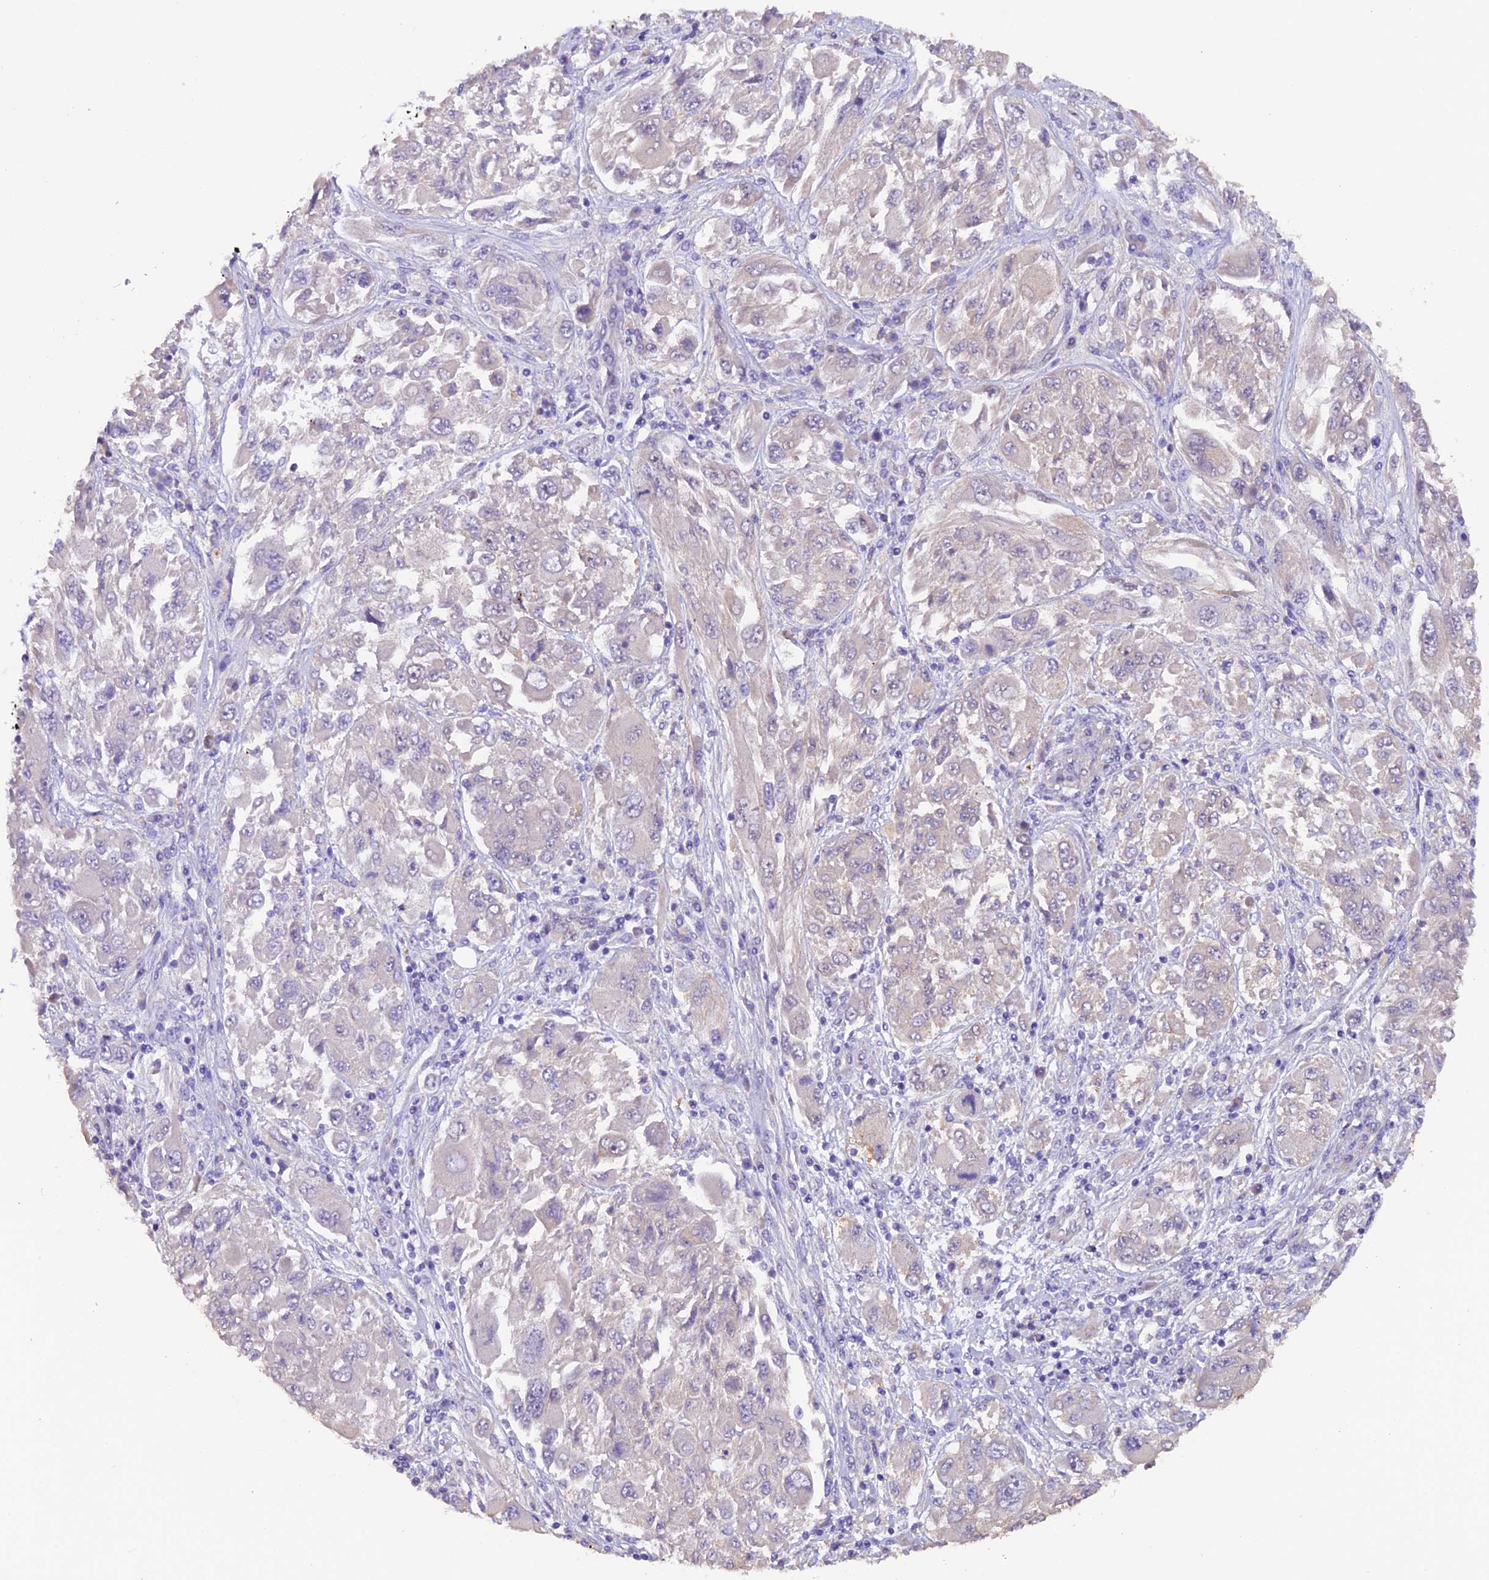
{"staining": {"intensity": "negative", "quantity": "none", "location": "none"}, "tissue": "melanoma", "cell_type": "Tumor cells", "image_type": "cancer", "snomed": [{"axis": "morphology", "description": "Malignant melanoma, NOS"}, {"axis": "topography", "description": "Skin"}], "caption": "Immunohistochemistry photomicrograph of malignant melanoma stained for a protein (brown), which demonstrates no positivity in tumor cells. (DAB (3,3'-diaminobenzidine) immunohistochemistry with hematoxylin counter stain).", "gene": "NCK2", "patient": {"sex": "female", "age": 91}}